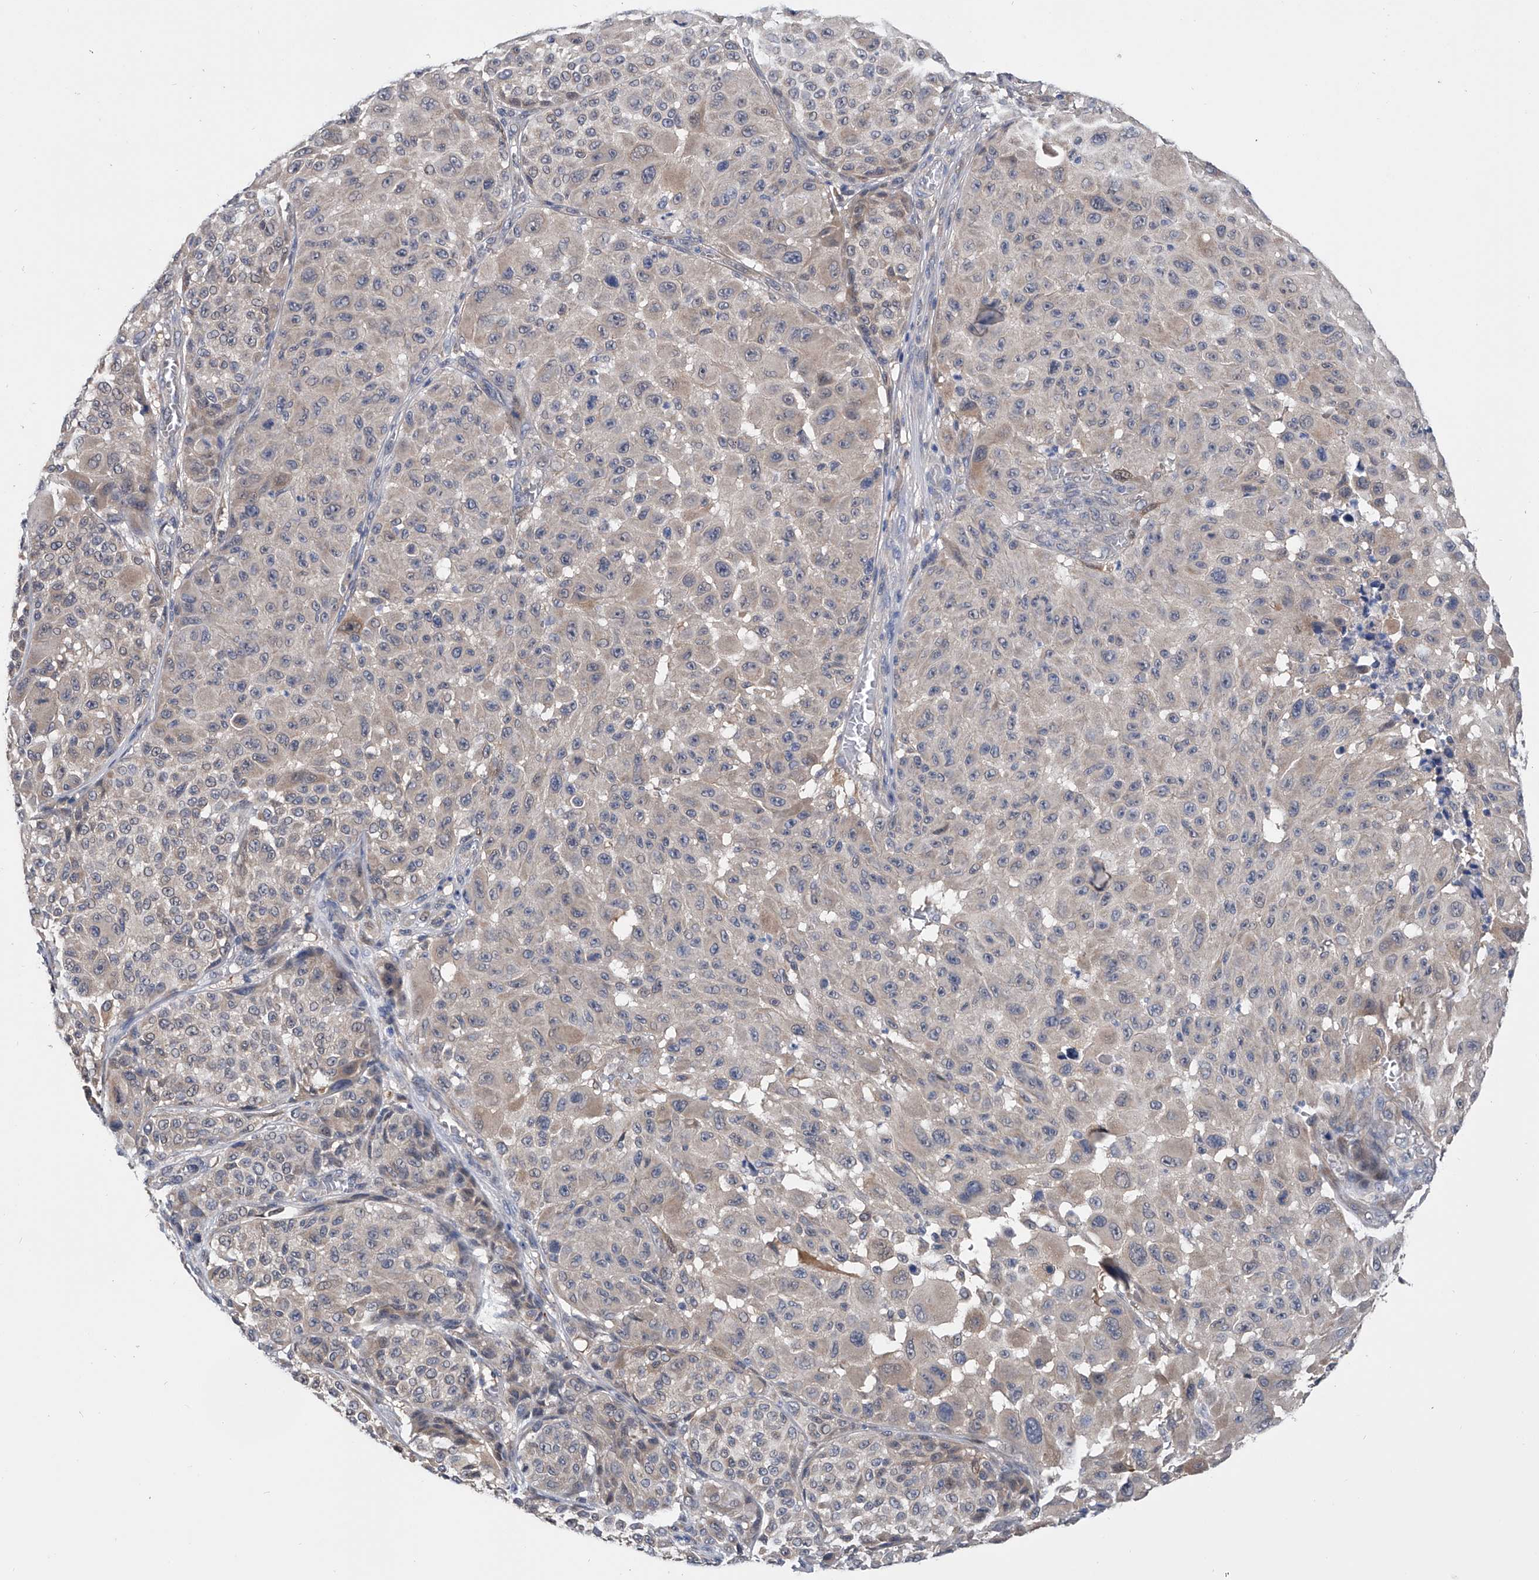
{"staining": {"intensity": "negative", "quantity": "none", "location": "none"}, "tissue": "melanoma", "cell_type": "Tumor cells", "image_type": "cancer", "snomed": [{"axis": "morphology", "description": "Malignant melanoma, NOS"}, {"axis": "topography", "description": "Skin"}], "caption": "This is an IHC photomicrograph of melanoma. There is no staining in tumor cells.", "gene": "PGM3", "patient": {"sex": "male", "age": 83}}